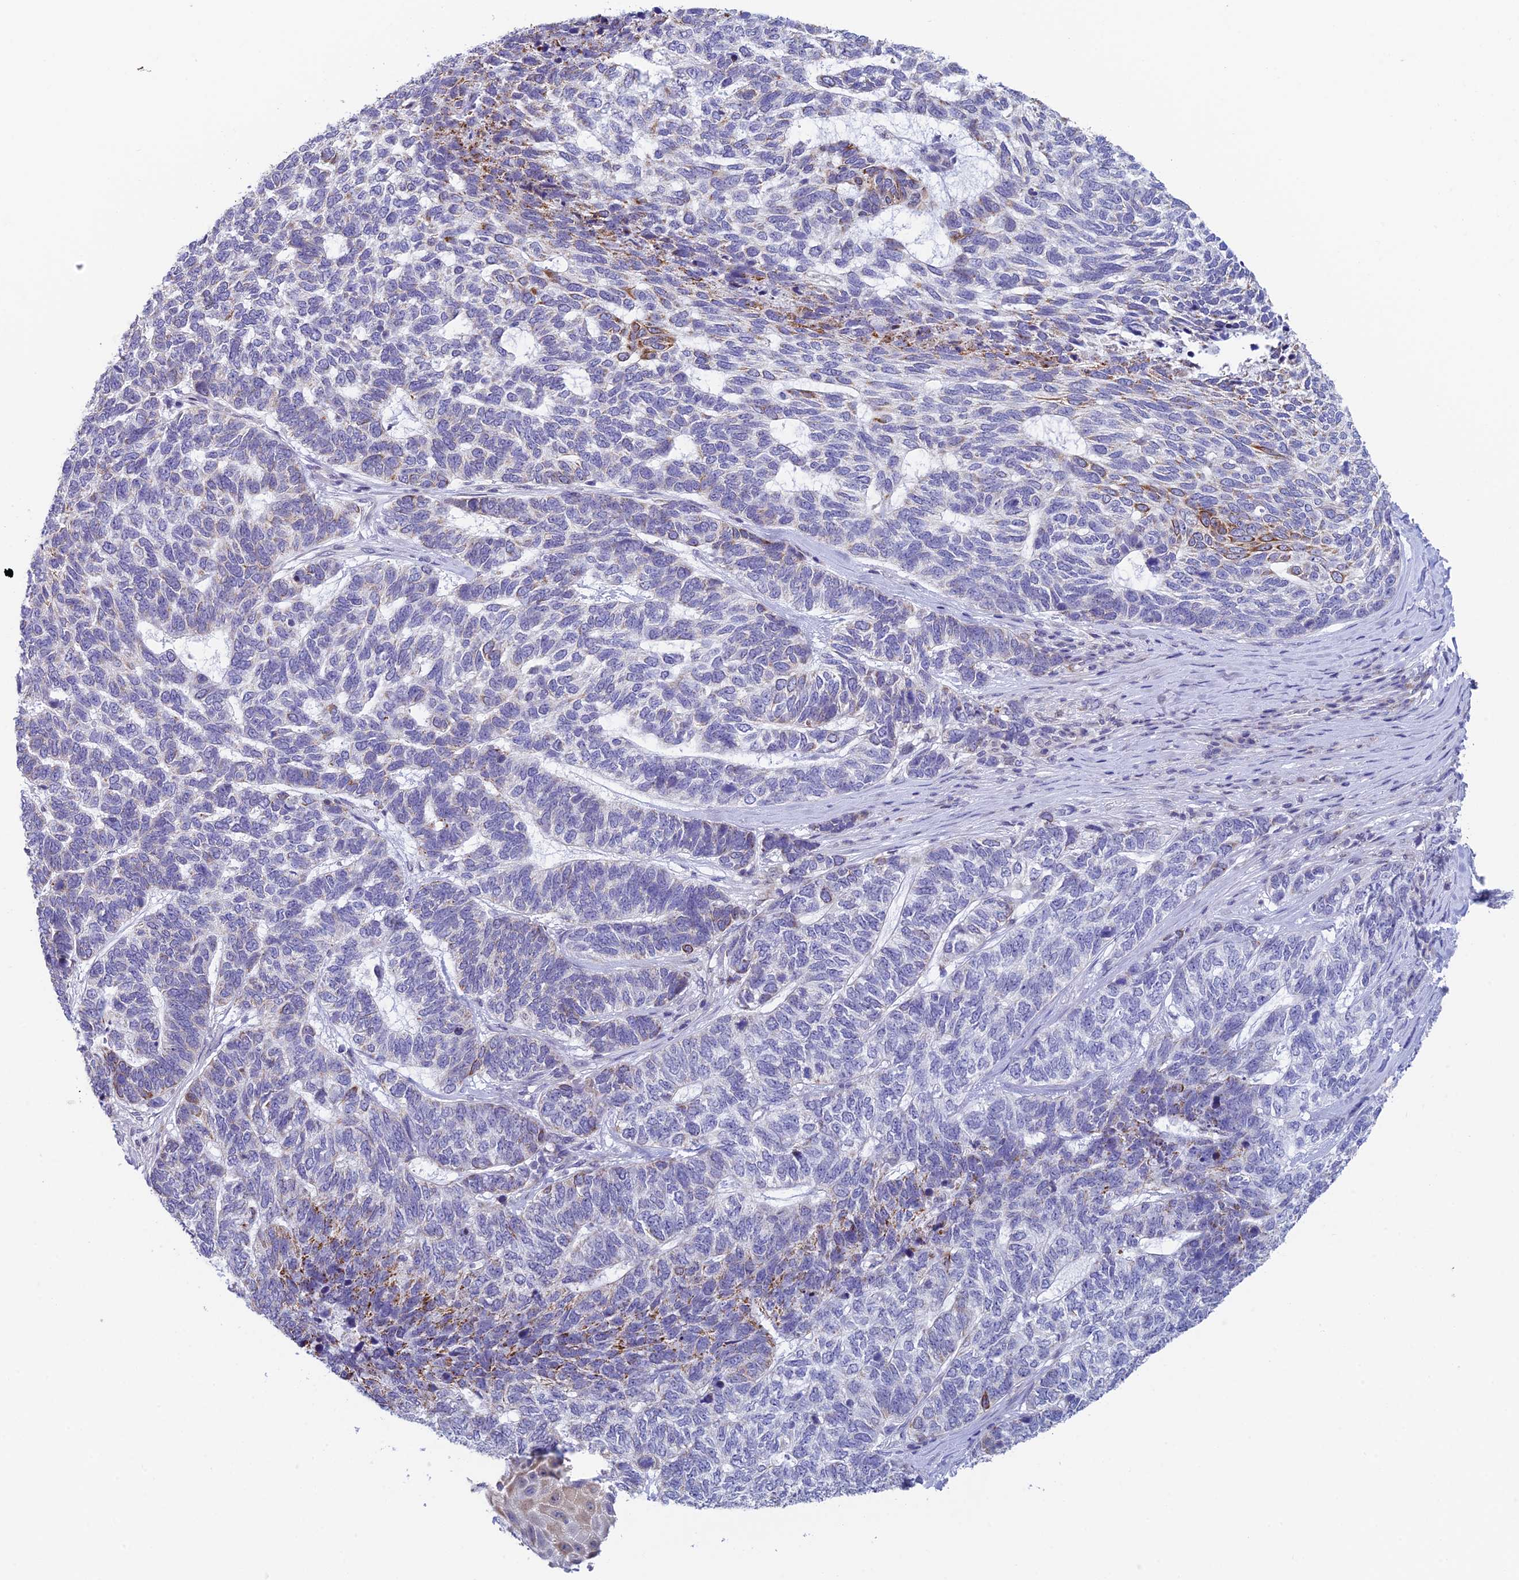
{"staining": {"intensity": "moderate", "quantity": "<25%", "location": "cytoplasmic/membranous"}, "tissue": "skin cancer", "cell_type": "Tumor cells", "image_type": "cancer", "snomed": [{"axis": "morphology", "description": "Basal cell carcinoma"}, {"axis": "topography", "description": "Skin"}], "caption": "Immunohistochemical staining of skin cancer demonstrates moderate cytoplasmic/membranous protein staining in approximately <25% of tumor cells.", "gene": "REXO5", "patient": {"sex": "female", "age": 65}}